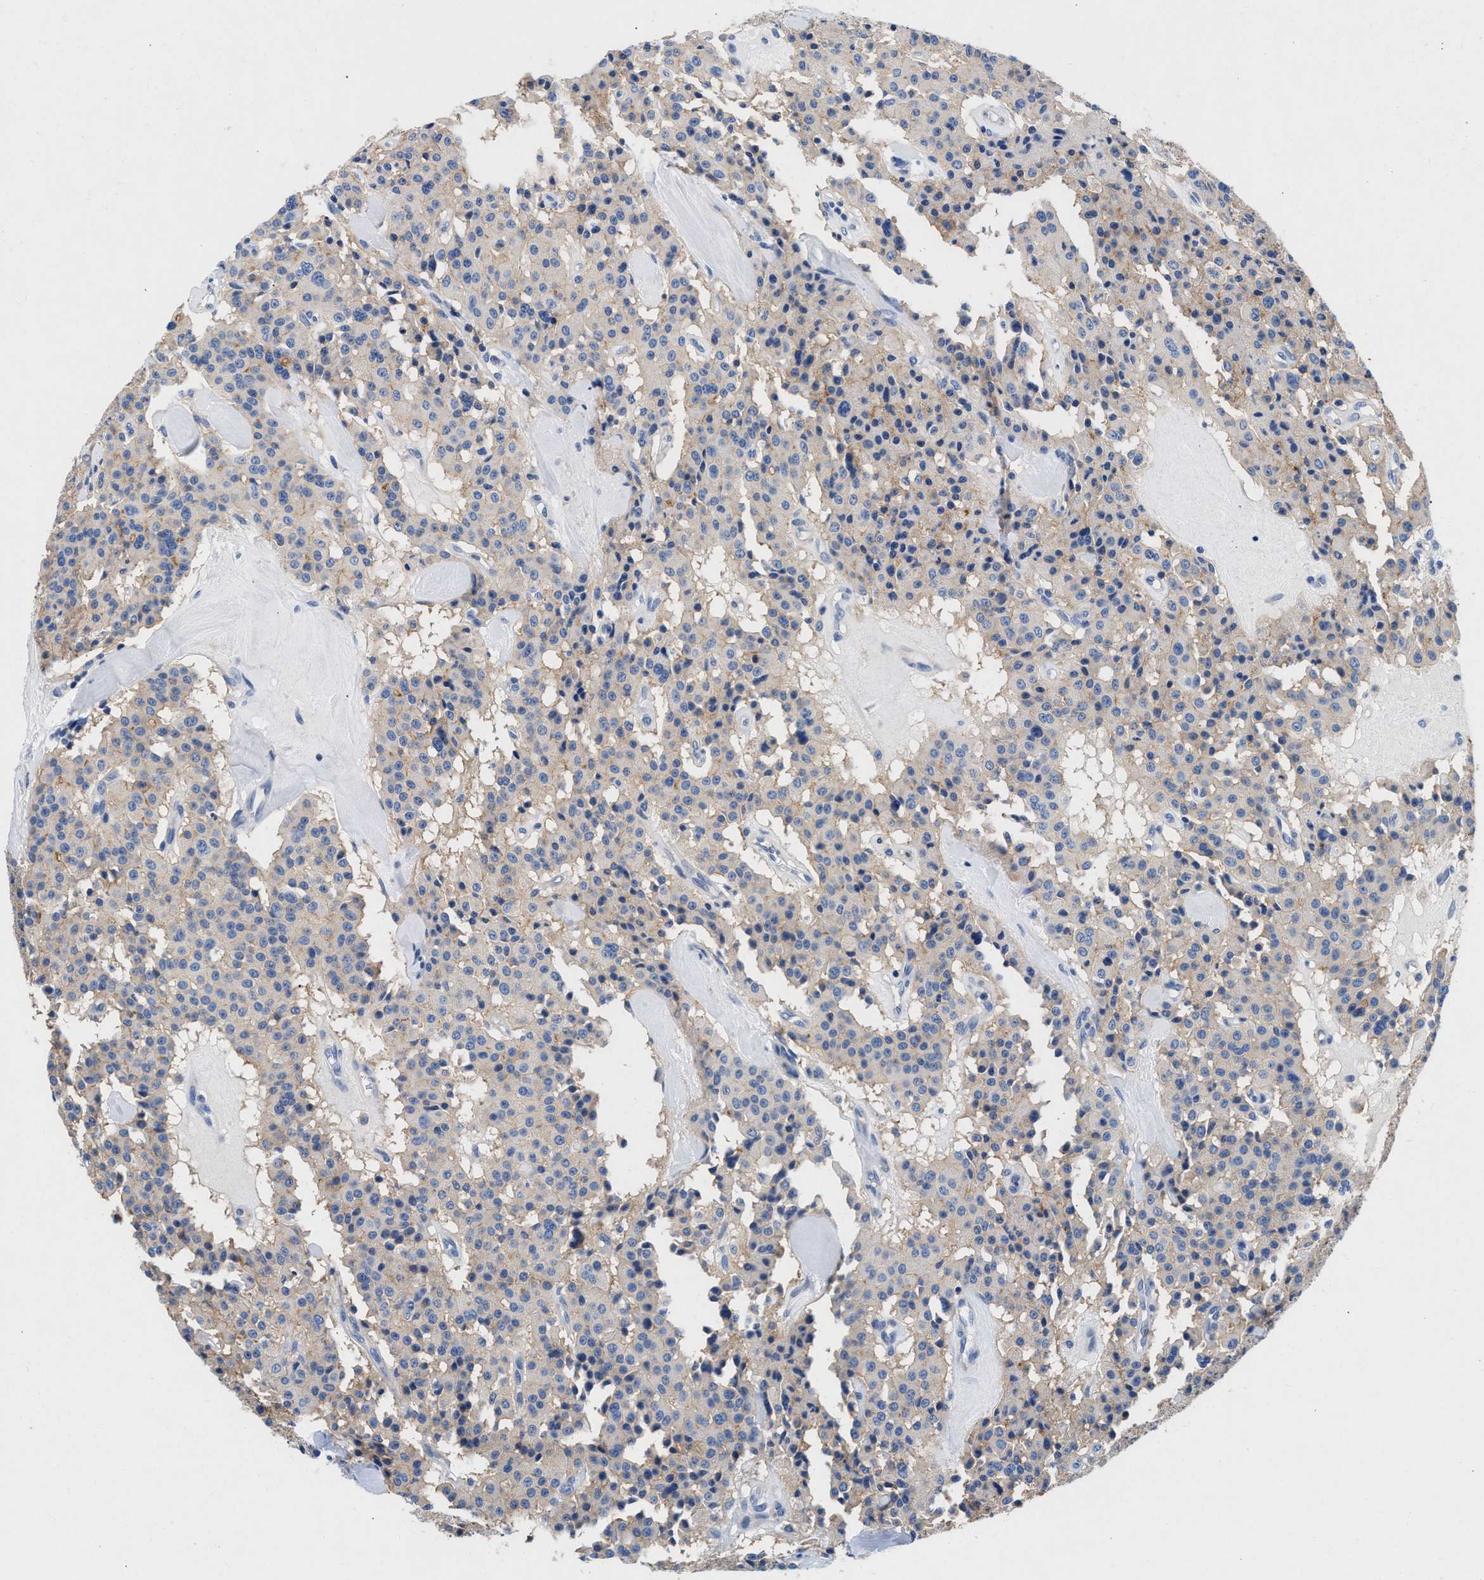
{"staining": {"intensity": "weak", "quantity": "<25%", "location": "cytoplasmic/membranous"}, "tissue": "carcinoid", "cell_type": "Tumor cells", "image_type": "cancer", "snomed": [{"axis": "morphology", "description": "Carcinoid, malignant, NOS"}, {"axis": "topography", "description": "Lung"}], "caption": "The IHC photomicrograph has no significant positivity in tumor cells of carcinoid tissue.", "gene": "GNAI3", "patient": {"sex": "male", "age": 30}}